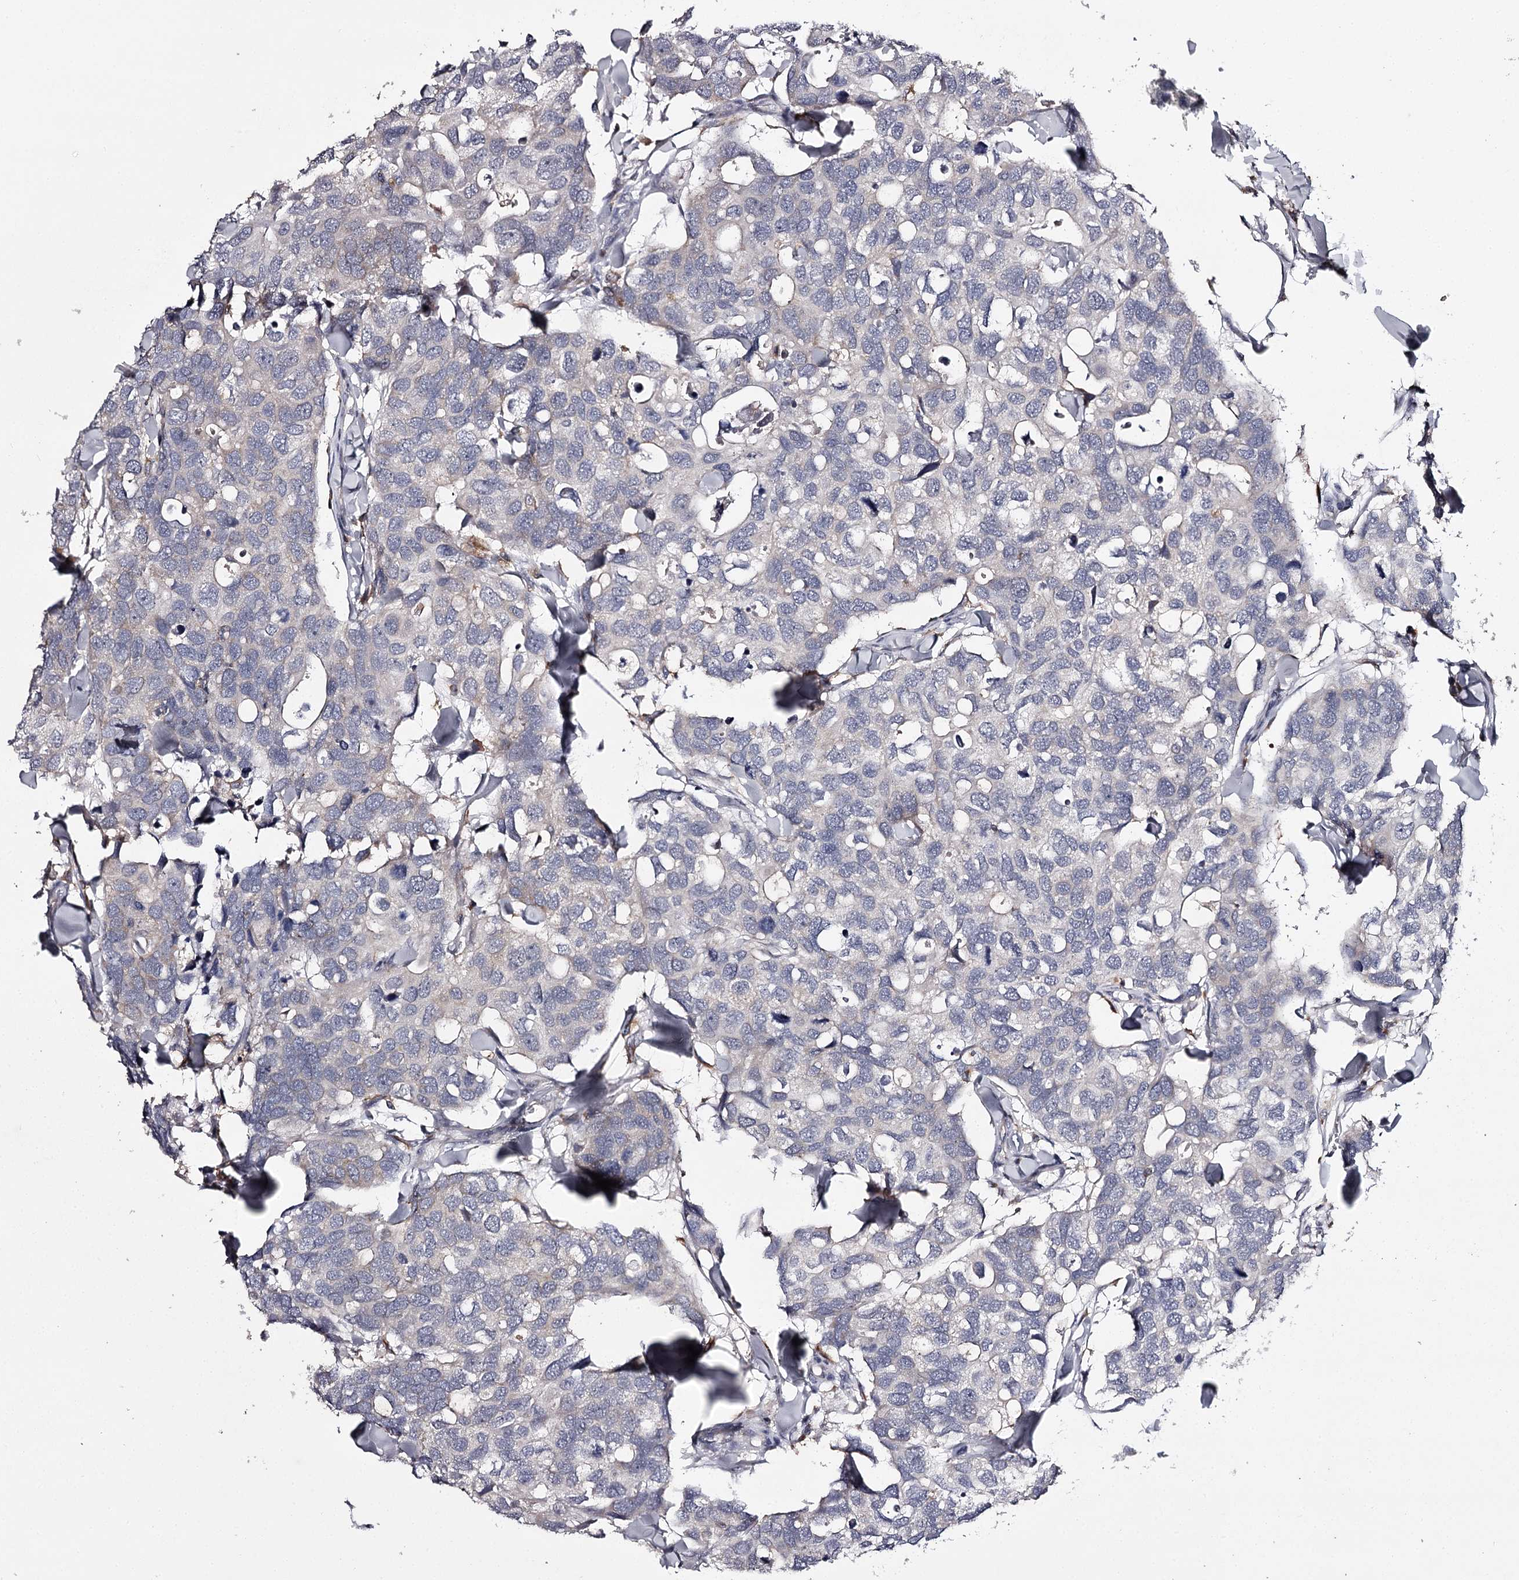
{"staining": {"intensity": "negative", "quantity": "none", "location": "none"}, "tissue": "breast cancer", "cell_type": "Tumor cells", "image_type": "cancer", "snomed": [{"axis": "morphology", "description": "Duct carcinoma"}, {"axis": "topography", "description": "Breast"}], "caption": "High magnification brightfield microscopy of breast cancer (intraductal carcinoma) stained with DAB (brown) and counterstained with hematoxylin (blue): tumor cells show no significant expression.", "gene": "RASSF6", "patient": {"sex": "female", "age": 83}}